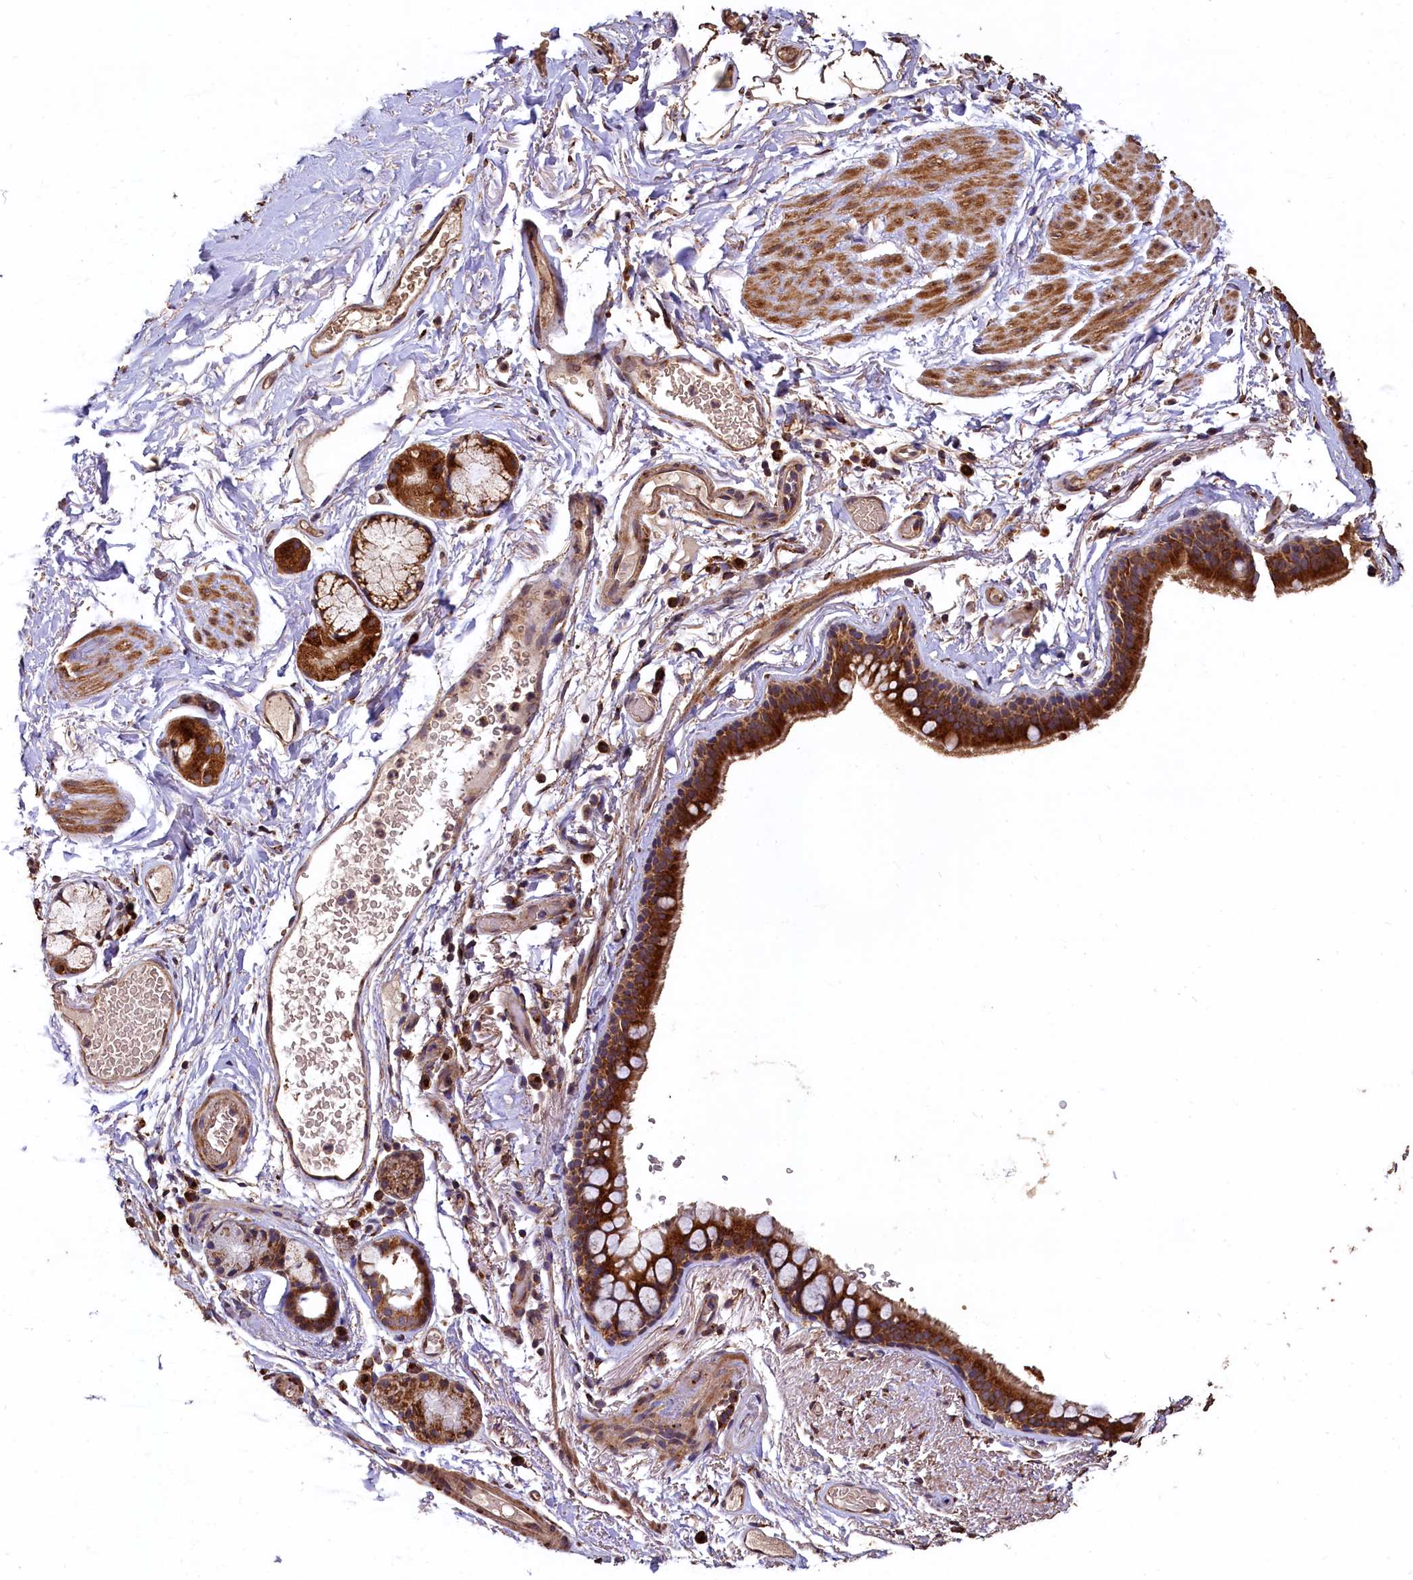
{"staining": {"intensity": "strong", "quantity": "25%-75%", "location": "cytoplasmic/membranous"}, "tissue": "bronchus", "cell_type": "Respiratory epithelial cells", "image_type": "normal", "snomed": [{"axis": "morphology", "description": "Normal tissue, NOS"}, {"axis": "topography", "description": "Cartilage tissue"}], "caption": "This micrograph demonstrates immunohistochemistry (IHC) staining of benign human bronchus, with high strong cytoplasmic/membranous staining in about 25%-75% of respiratory epithelial cells.", "gene": "LSM4", "patient": {"sex": "male", "age": 63}}